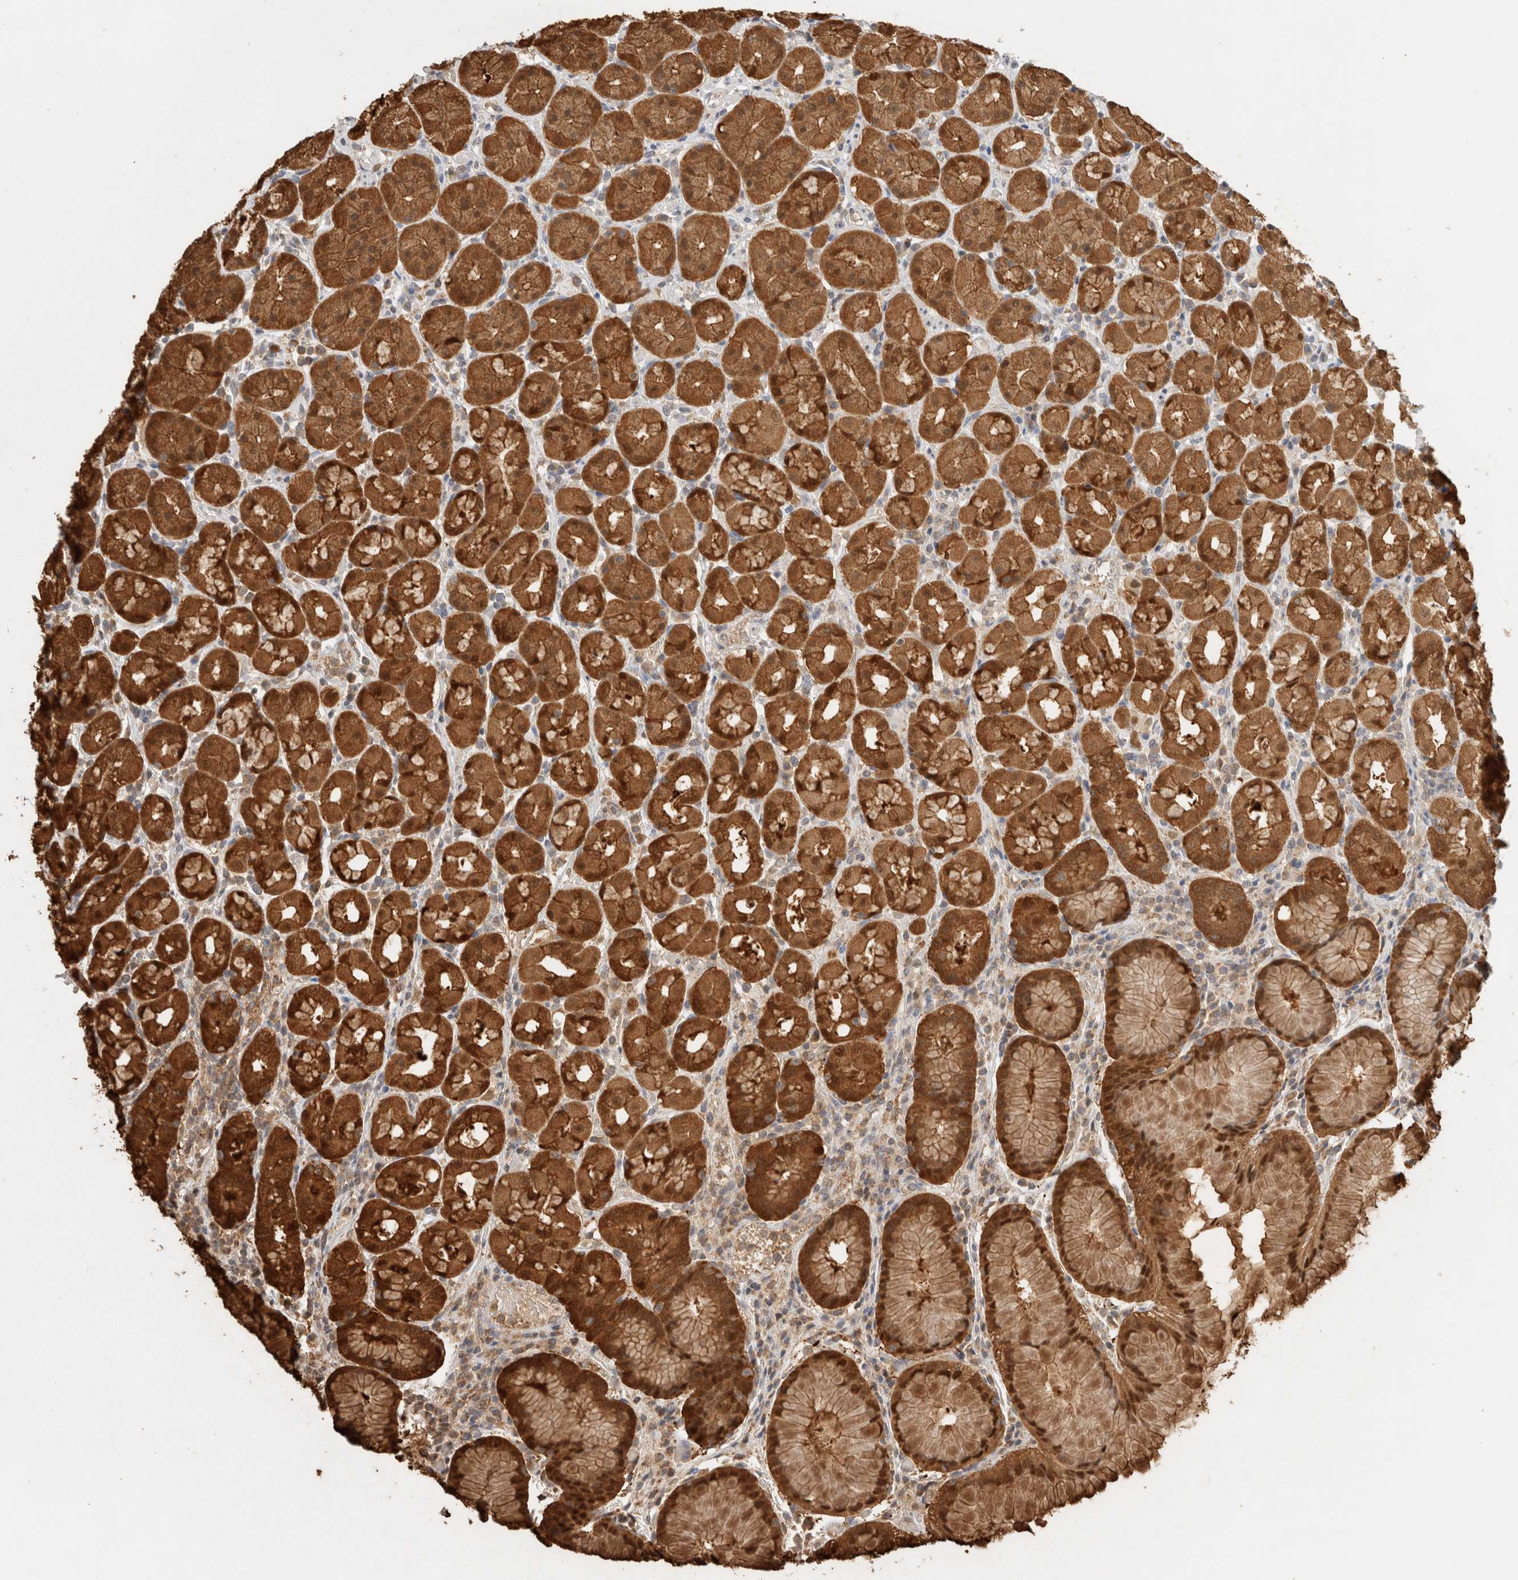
{"staining": {"intensity": "strong", "quantity": ">75%", "location": "cytoplasmic/membranous,nuclear"}, "tissue": "stomach", "cell_type": "Glandular cells", "image_type": "normal", "snomed": [{"axis": "morphology", "description": "Normal tissue, NOS"}, {"axis": "topography", "description": "Stomach, lower"}], "caption": "A photomicrograph of human stomach stained for a protein demonstrates strong cytoplasmic/membranous,nuclear brown staining in glandular cells.", "gene": "CA13", "patient": {"sex": "female", "age": 56}}